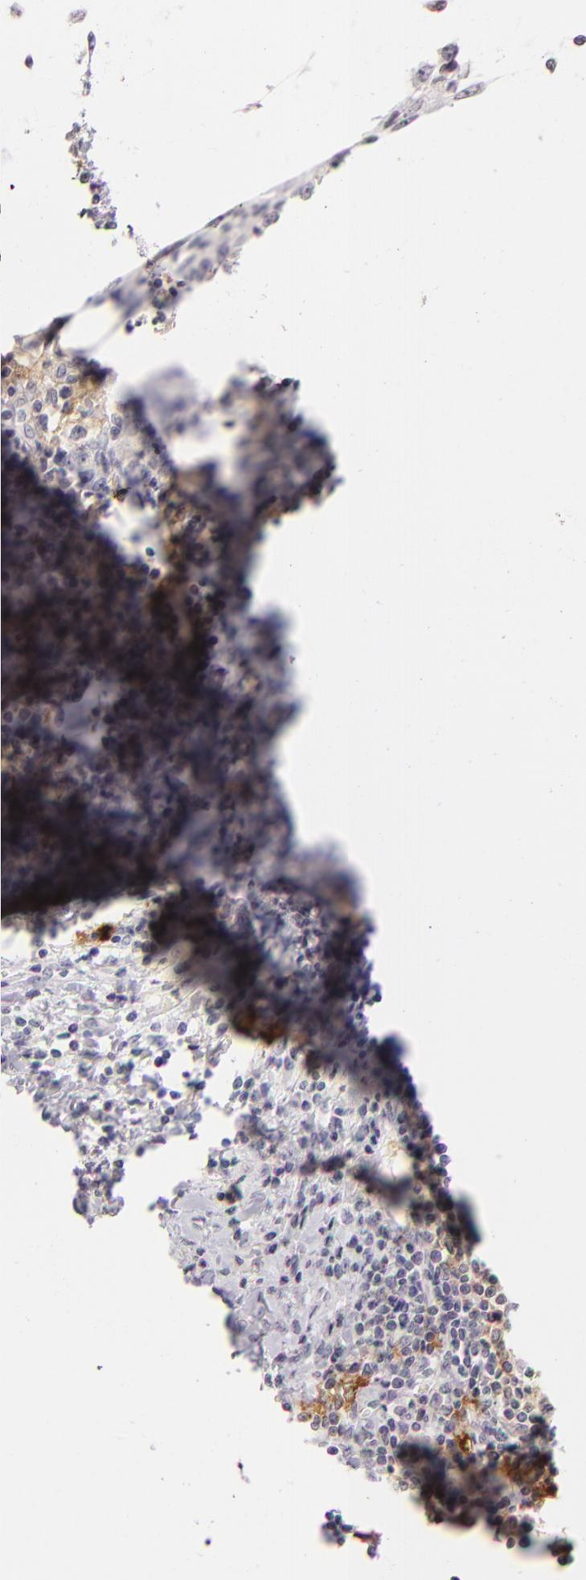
{"staining": {"intensity": "weak", "quantity": "<25%", "location": "cytoplasmic/membranous"}, "tissue": "liver cancer", "cell_type": "Tumor cells", "image_type": "cancer", "snomed": [{"axis": "morphology", "description": "Cholangiocarcinoma"}, {"axis": "topography", "description": "Liver"}], "caption": "This is an IHC micrograph of cholangiocarcinoma (liver). There is no expression in tumor cells.", "gene": "CD40", "patient": {"sex": "male", "age": 57}}